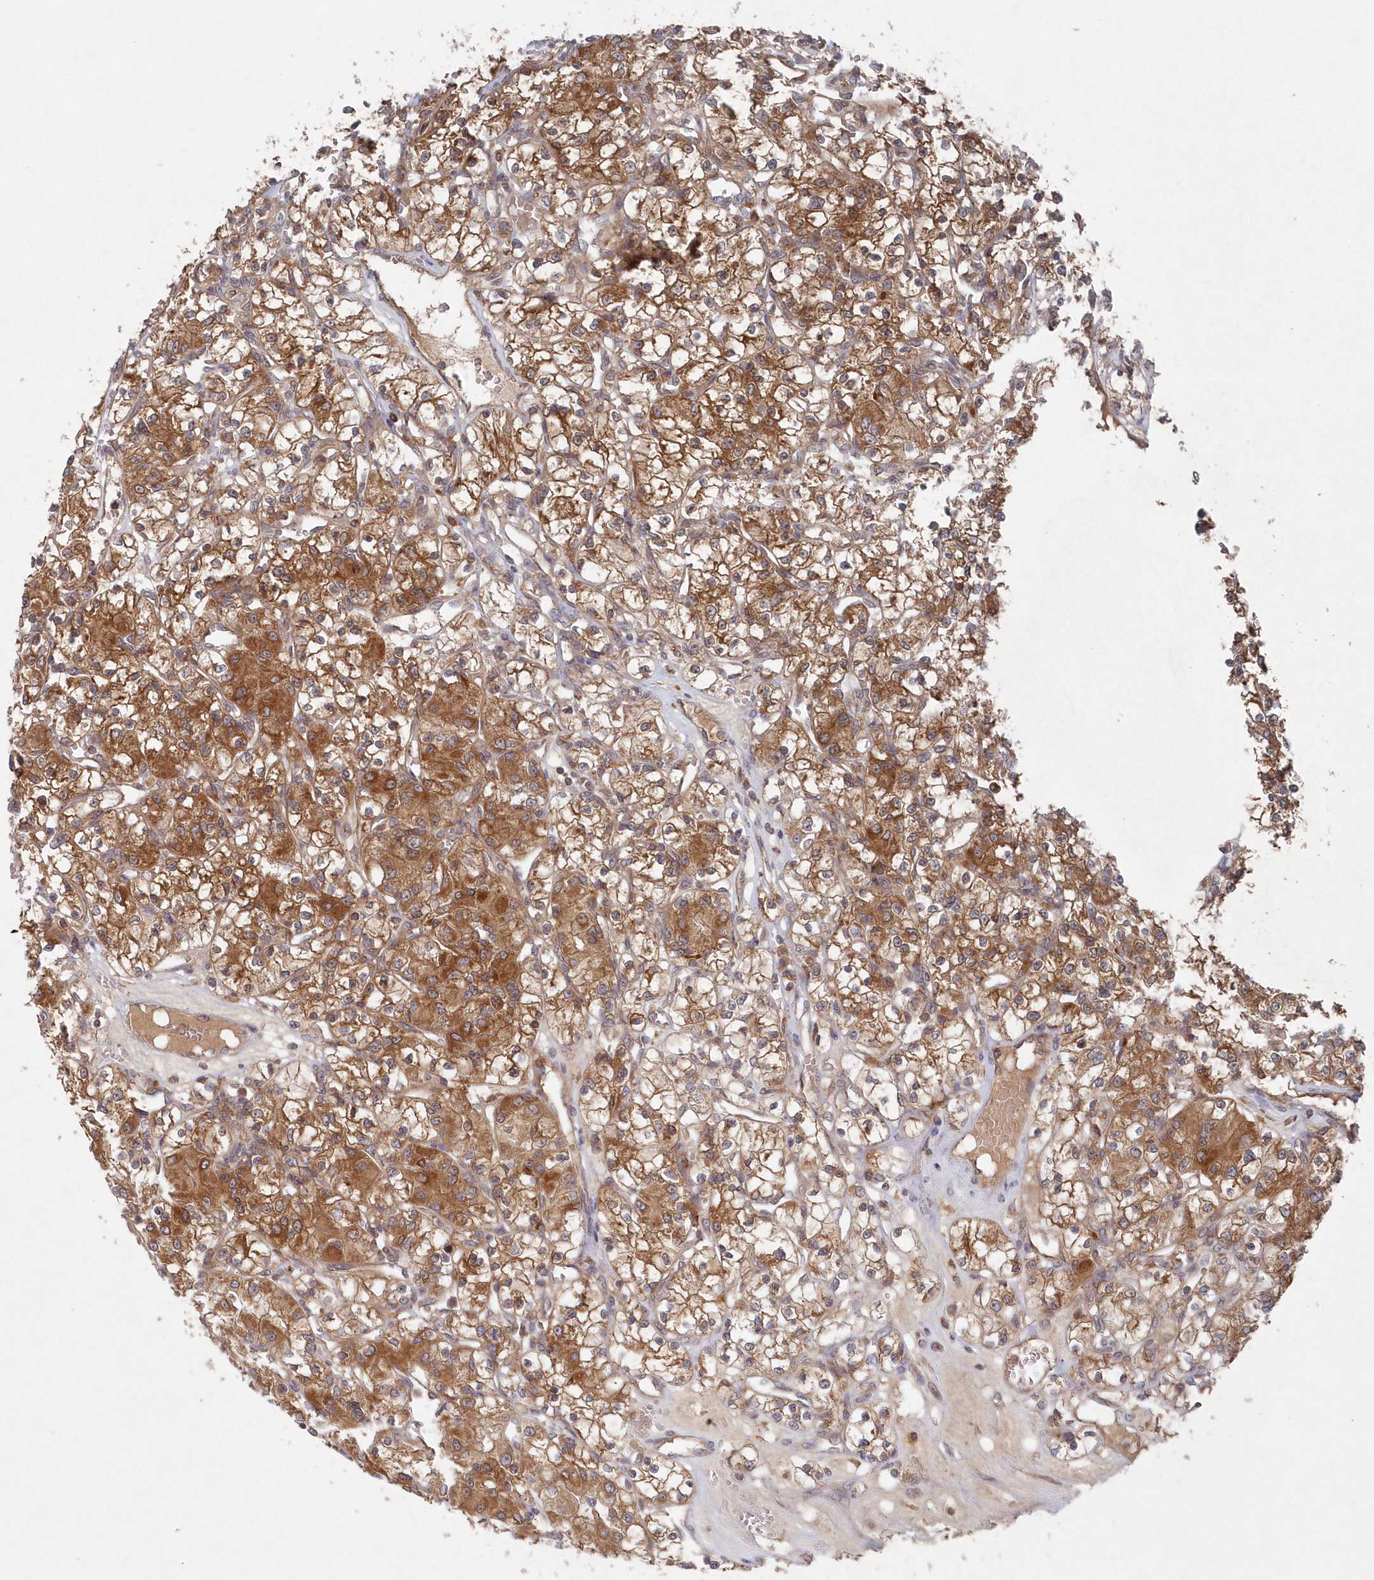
{"staining": {"intensity": "moderate", "quantity": ">75%", "location": "cytoplasmic/membranous"}, "tissue": "renal cancer", "cell_type": "Tumor cells", "image_type": "cancer", "snomed": [{"axis": "morphology", "description": "Adenocarcinoma, NOS"}, {"axis": "topography", "description": "Kidney"}], "caption": "Moderate cytoplasmic/membranous protein positivity is appreciated in approximately >75% of tumor cells in renal cancer.", "gene": "ASNSD1", "patient": {"sex": "female", "age": 59}}